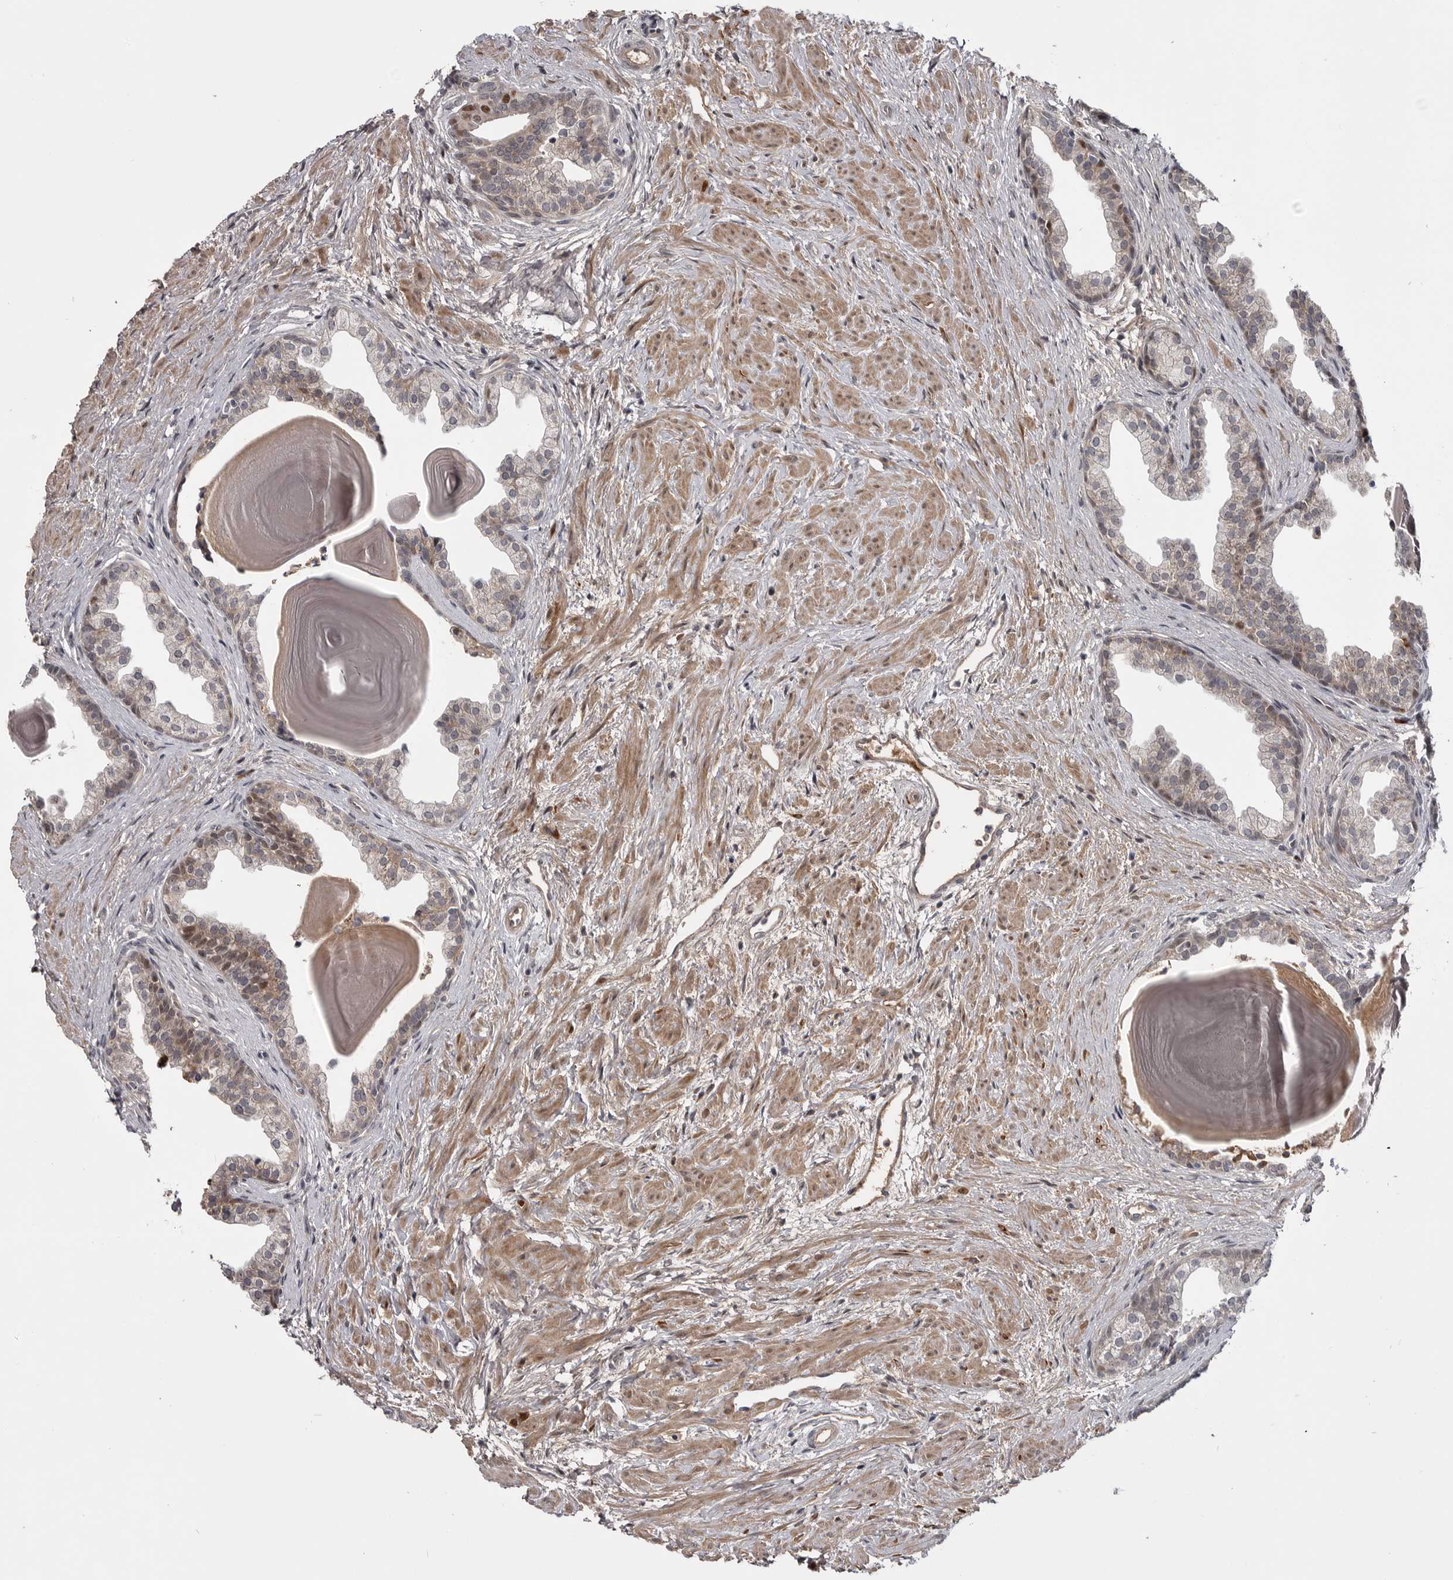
{"staining": {"intensity": "weak", "quantity": "<25%", "location": "cytoplasmic/membranous"}, "tissue": "prostate", "cell_type": "Glandular cells", "image_type": "normal", "snomed": [{"axis": "morphology", "description": "Normal tissue, NOS"}, {"axis": "topography", "description": "Prostate"}], "caption": "A high-resolution histopathology image shows immunohistochemistry staining of unremarkable prostate, which reveals no significant positivity in glandular cells.", "gene": "ZNF277", "patient": {"sex": "male", "age": 48}}